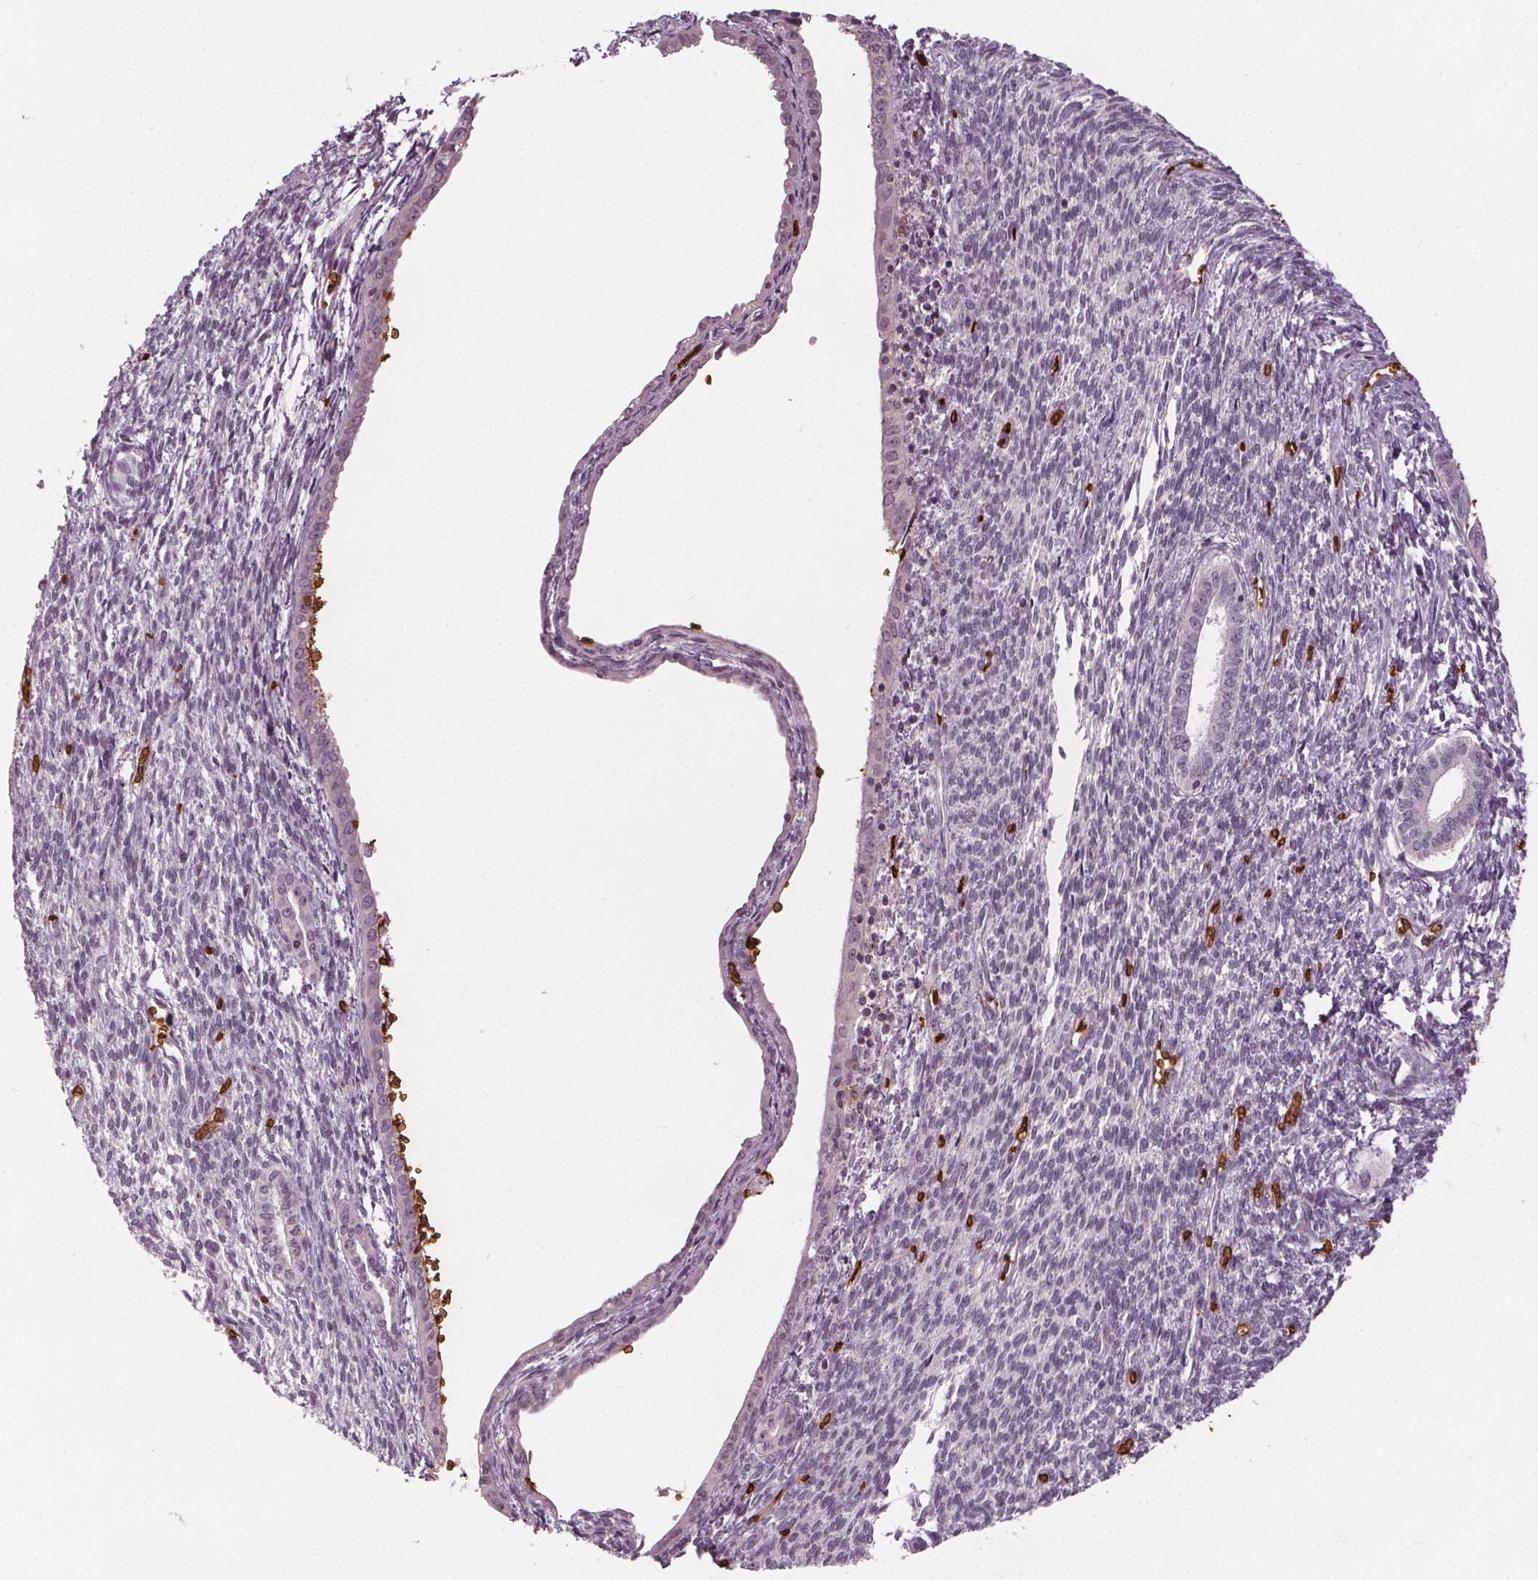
{"staining": {"intensity": "negative", "quantity": "none", "location": "none"}, "tissue": "endometrial cancer", "cell_type": "Tumor cells", "image_type": "cancer", "snomed": [{"axis": "morphology", "description": "Adenocarcinoma, NOS"}, {"axis": "topography", "description": "Endometrium"}], "caption": "Immunohistochemistry (IHC) of endometrial adenocarcinoma displays no staining in tumor cells.", "gene": "SLC4A1", "patient": {"sex": "female", "age": 86}}